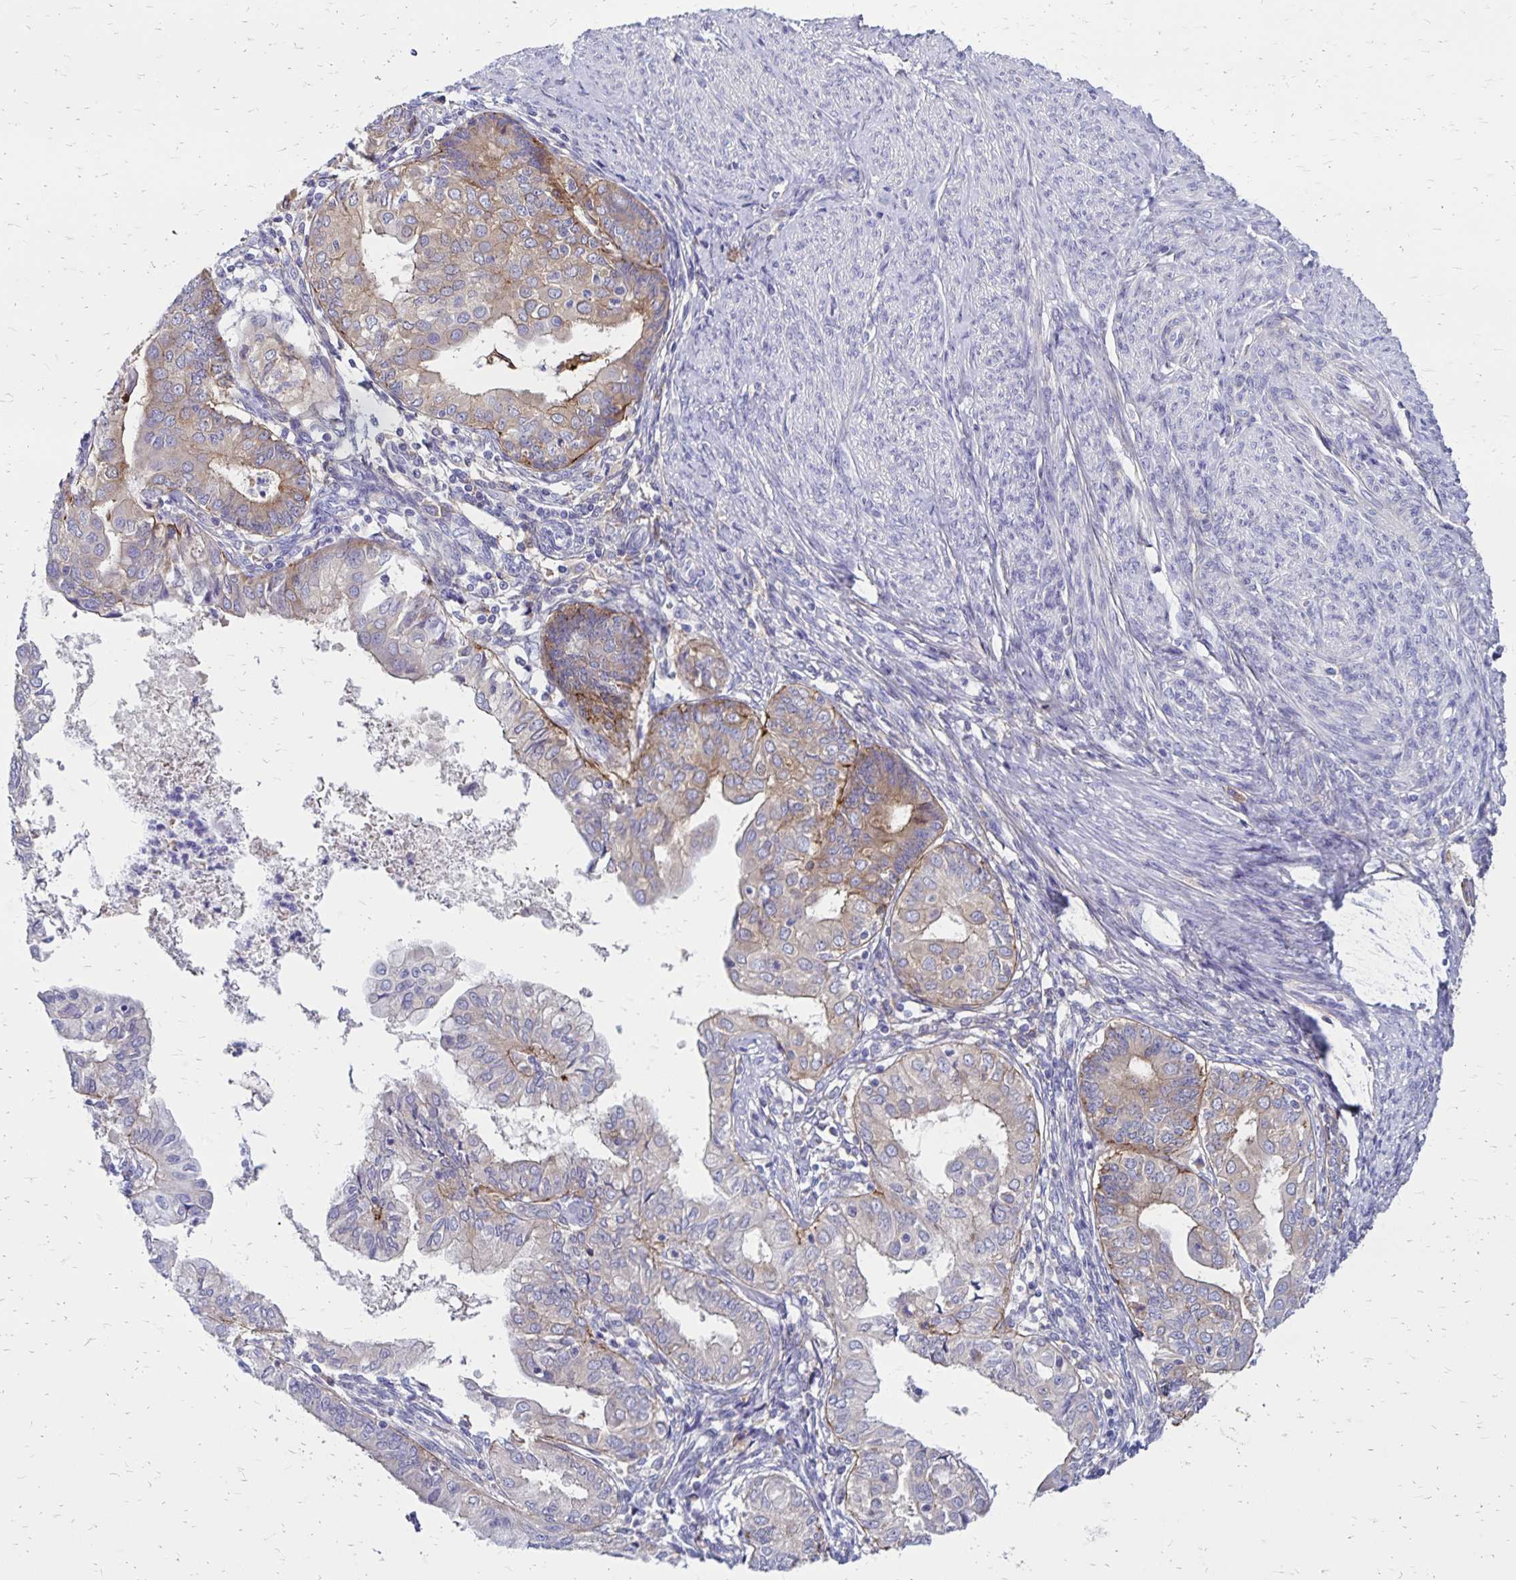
{"staining": {"intensity": "weak", "quantity": "<25%", "location": "cytoplasmic/membranous"}, "tissue": "endometrial cancer", "cell_type": "Tumor cells", "image_type": "cancer", "snomed": [{"axis": "morphology", "description": "Adenocarcinoma, NOS"}, {"axis": "topography", "description": "Endometrium"}], "caption": "The image demonstrates no staining of tumor cells in adenocarcinoma (endometrial). (Immunohistochemistry, brightfield microscopy, high magnification).", "gene": "TNS3", "patient": {"sex": "female", "age": 68}}